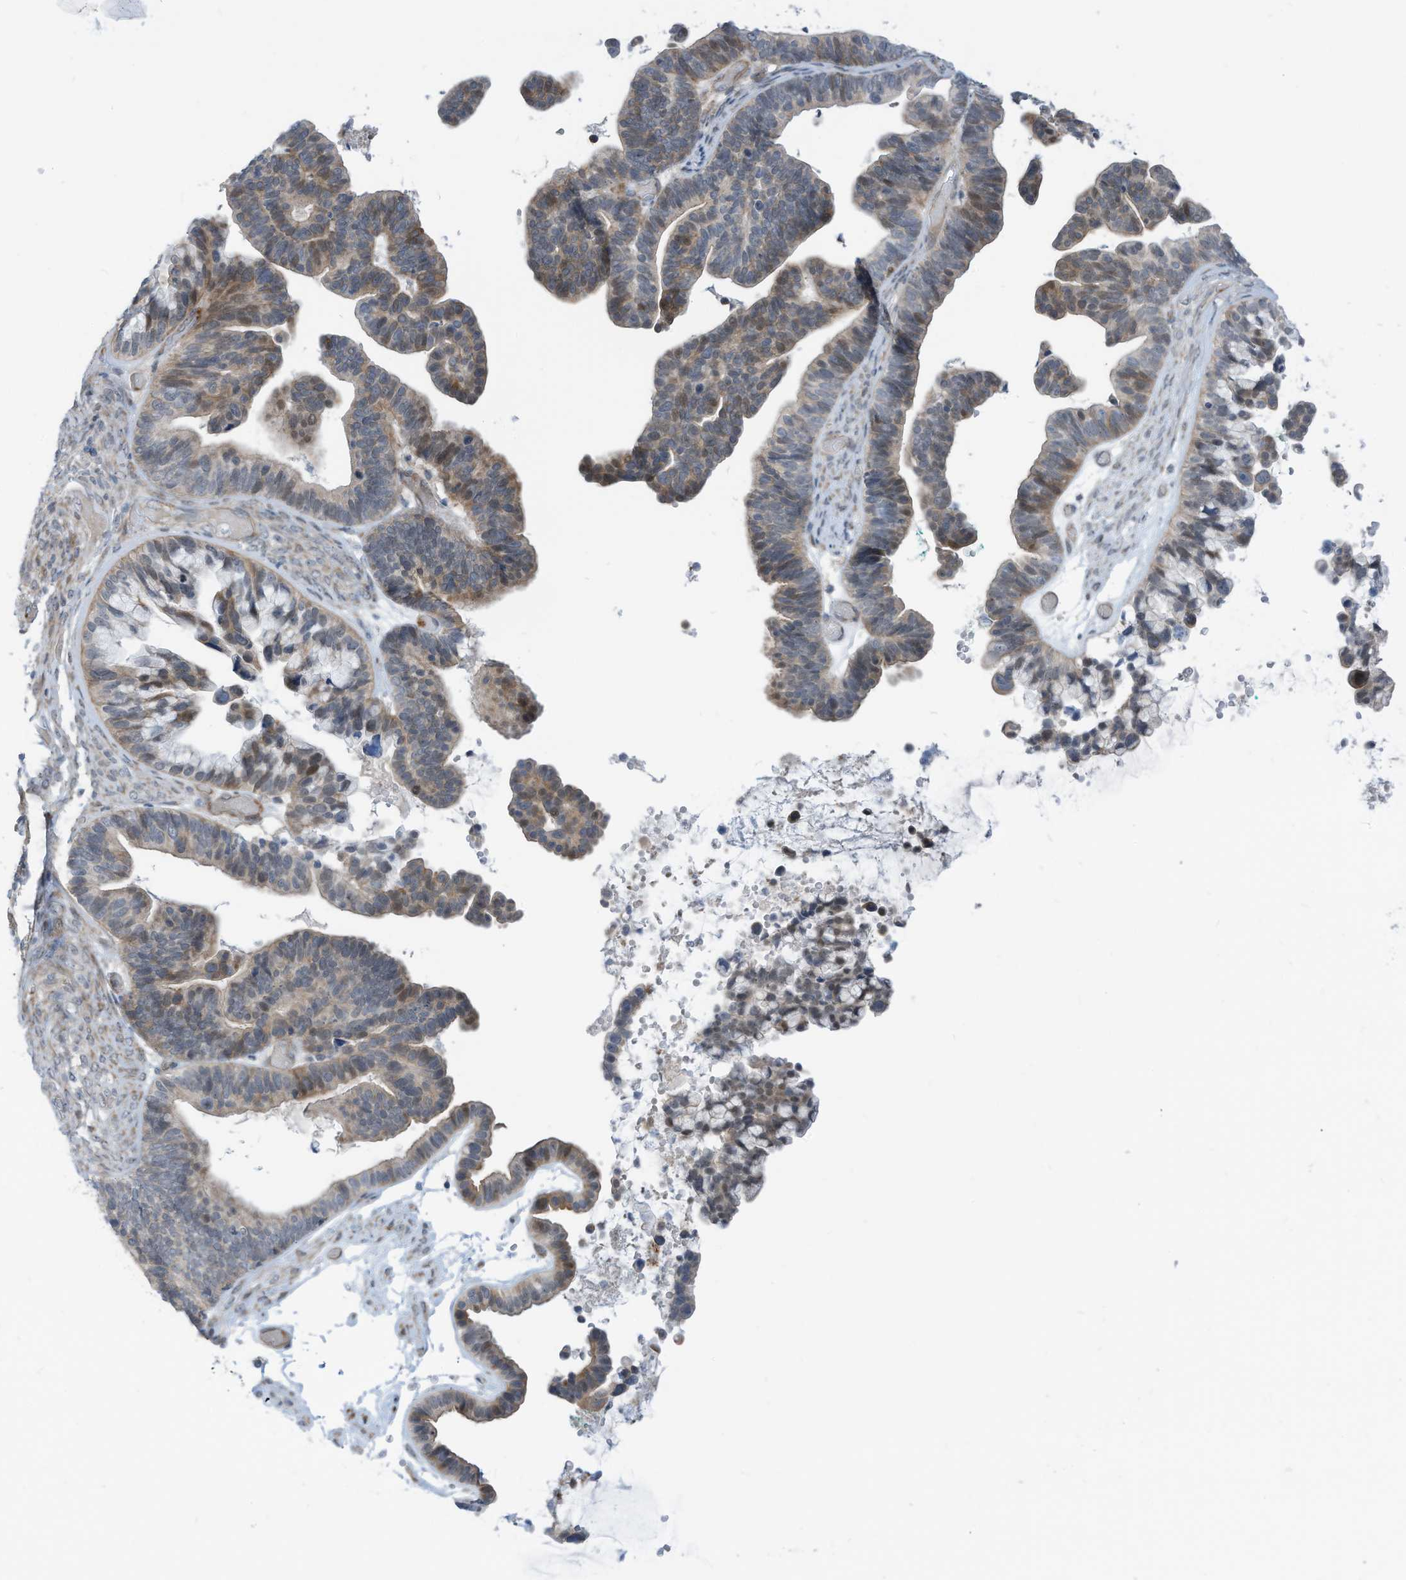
{"staining": {"intensity": "weak", "quantity": "<25%", "location": "nuclear"}, "tissue": "ovarian cancer", "cell_type": "Tumor cells", "image_type": "cancer", "snomed": [{"axis": "morphology", "description": "Cystadenocarcinoma, serous, NOS"}, {"axis": "topography", "description": "Ovary"}], "caption": "Tumor cells show no significant protein positivity in ovarian serous cystadenocarcinoma.", "gene": "GPATCH3", "patient": {"sex": "female", "age": 56}}